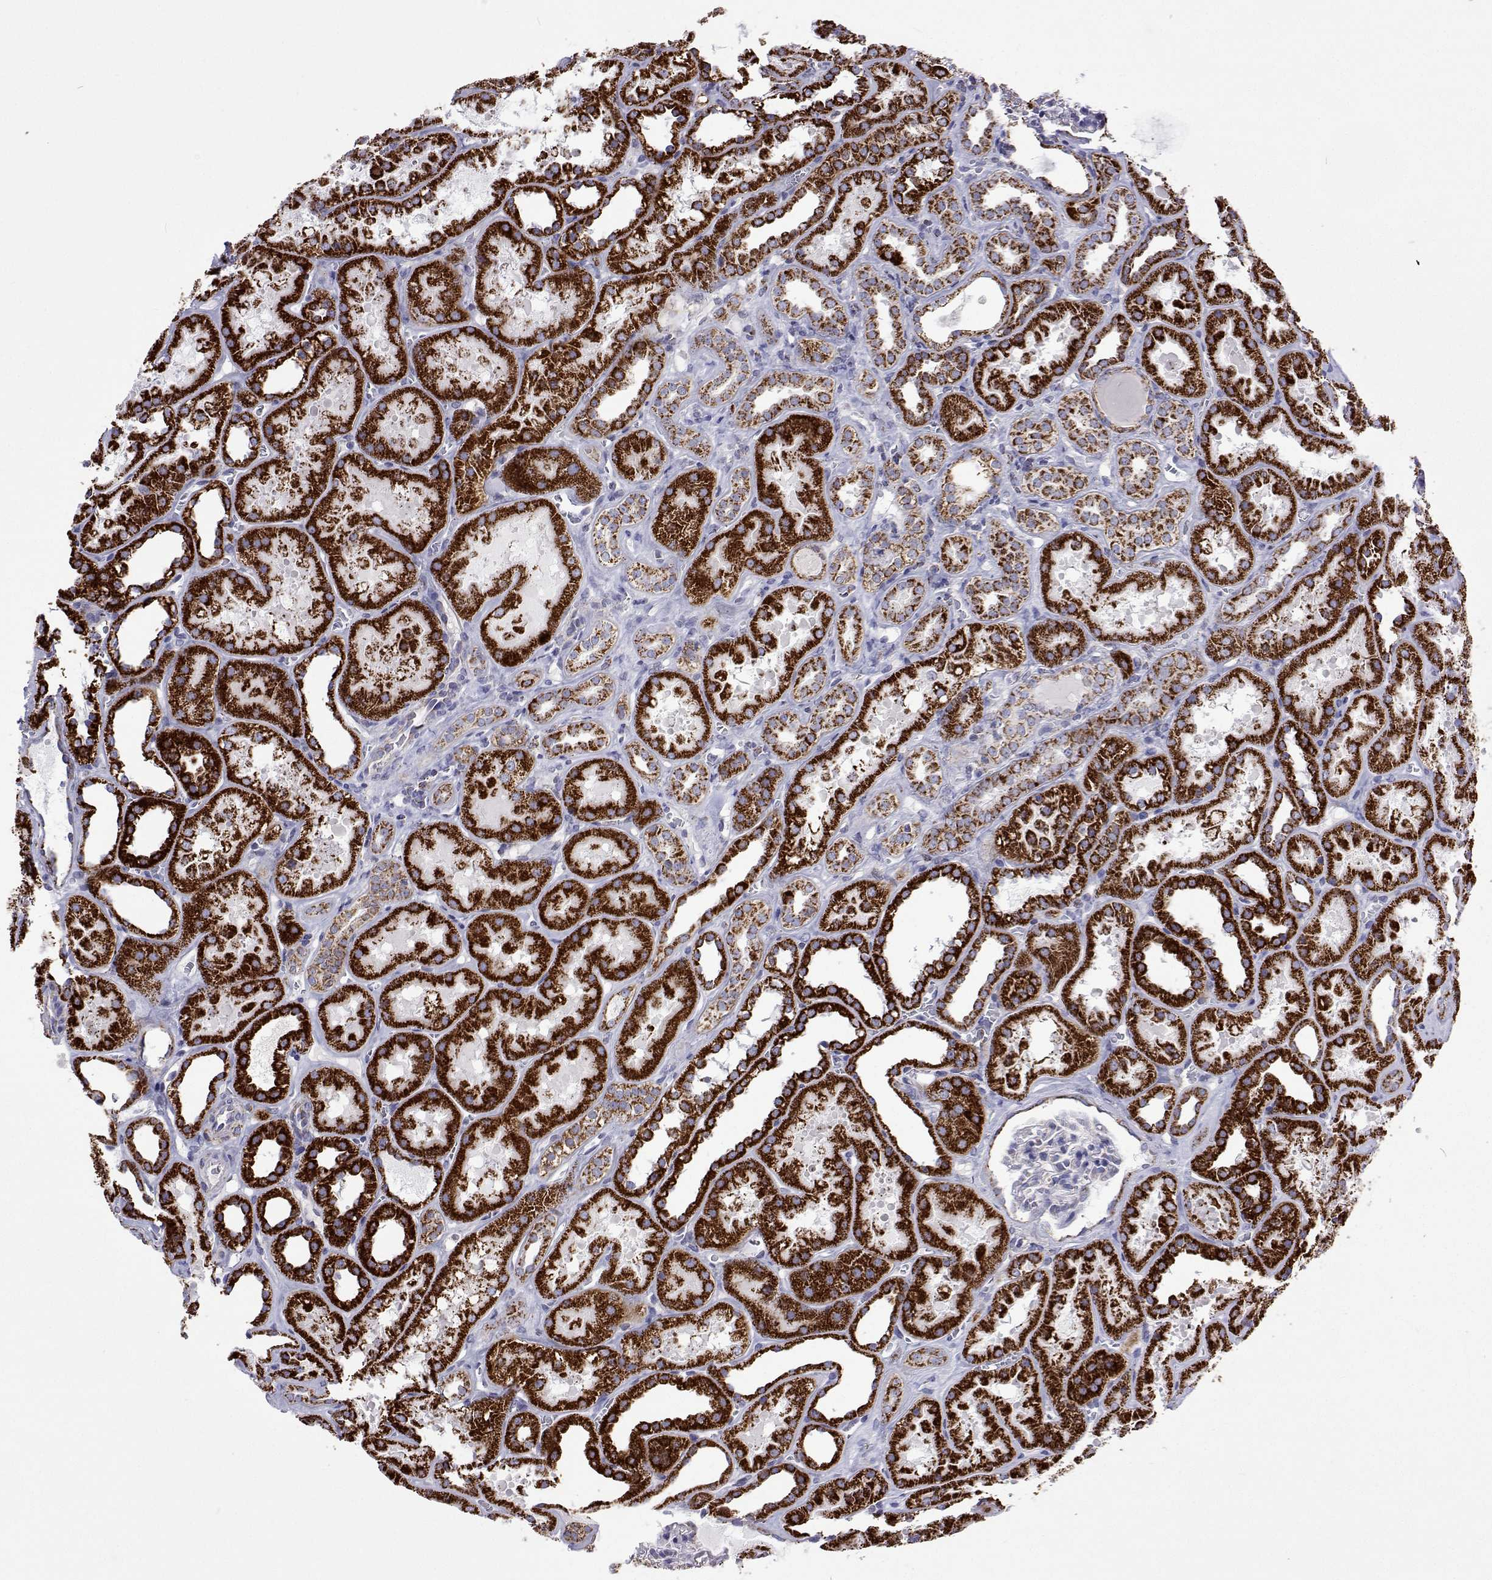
{"staining": {"intensity": "negative", "quantity": "none", "location": "none"}, "tissue": "kidney", "cell_type": "Cells in glomeruli", "image_type": "normal", "snomed": [{"axis": "morphology", "description": "Normal tissue, NOS"}, {"axis": "topography", "description": "Kidney"}], "caption": "IHC histopathology image of normal kidney: kidney stained with DAB (3,3'-diaminobenzidine) demonstrates no significant protein staining in cells in glomeruli. (Stains: DAB (3,3'-diaminobenzidine) IHC with hematoxylin counter stain, Microscopy: brightfield microscopy at high magnification).", "gene": "MCCC2", "patient": {"sex": "female", "age": 41}}